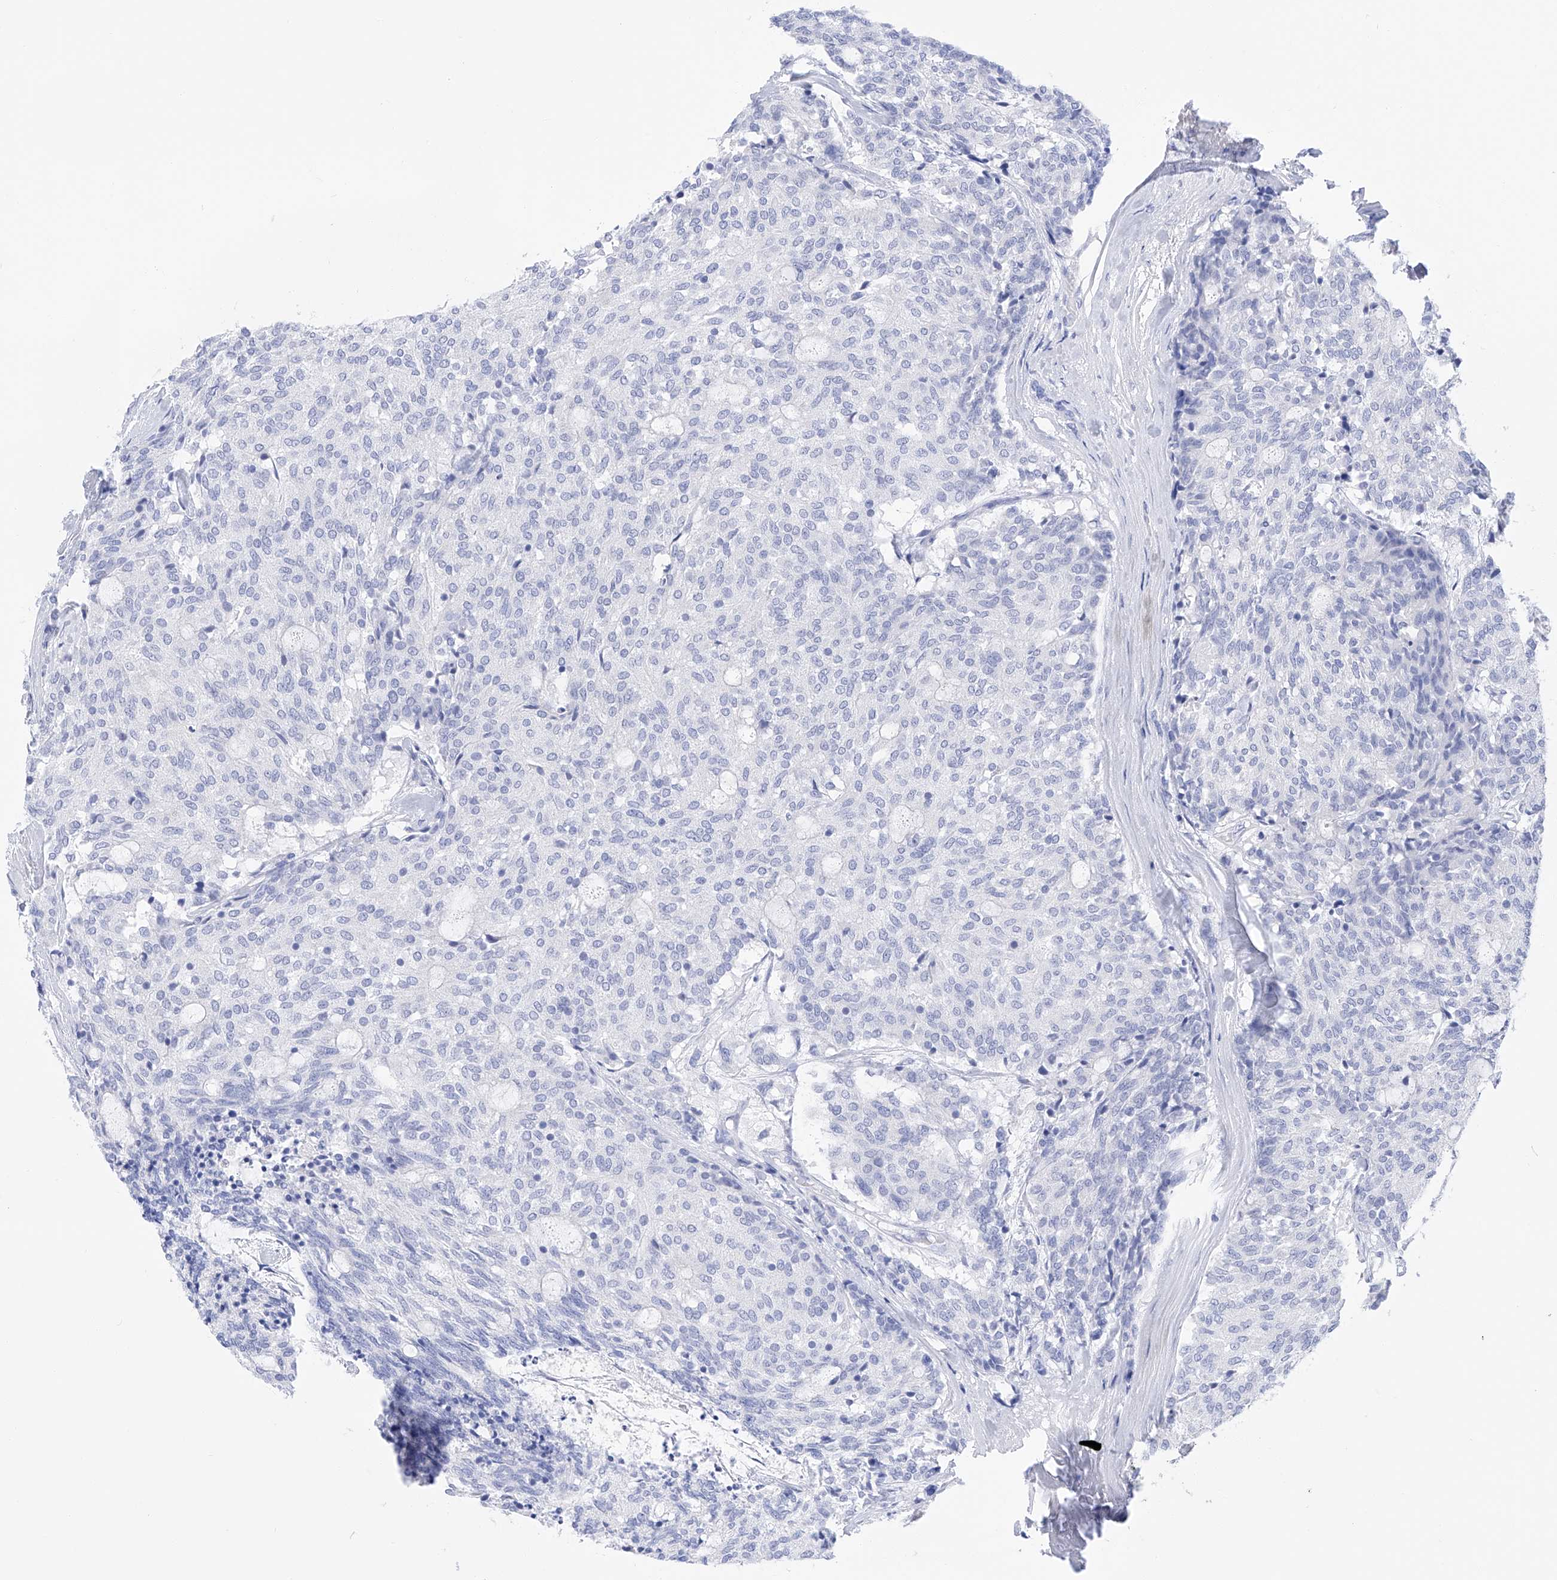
{"staining": {"intensity": "negative", "quantity": "none", "location": "none"}, "tissue": "carcinoid", "cell_type": "Tumor cells", "image_type": "cancer", "snomed": [{"axis": "morphology", "description": "Carcinoid, malignant, NOS"}, {"axis": "topography", "description": "Pancreas"}], "caption": "Immunohistochemistry of human malignant carcinoid shows no expression in tumor cells.", "gene": "FLG", "patient": {"sex": "female", "age": 54}}